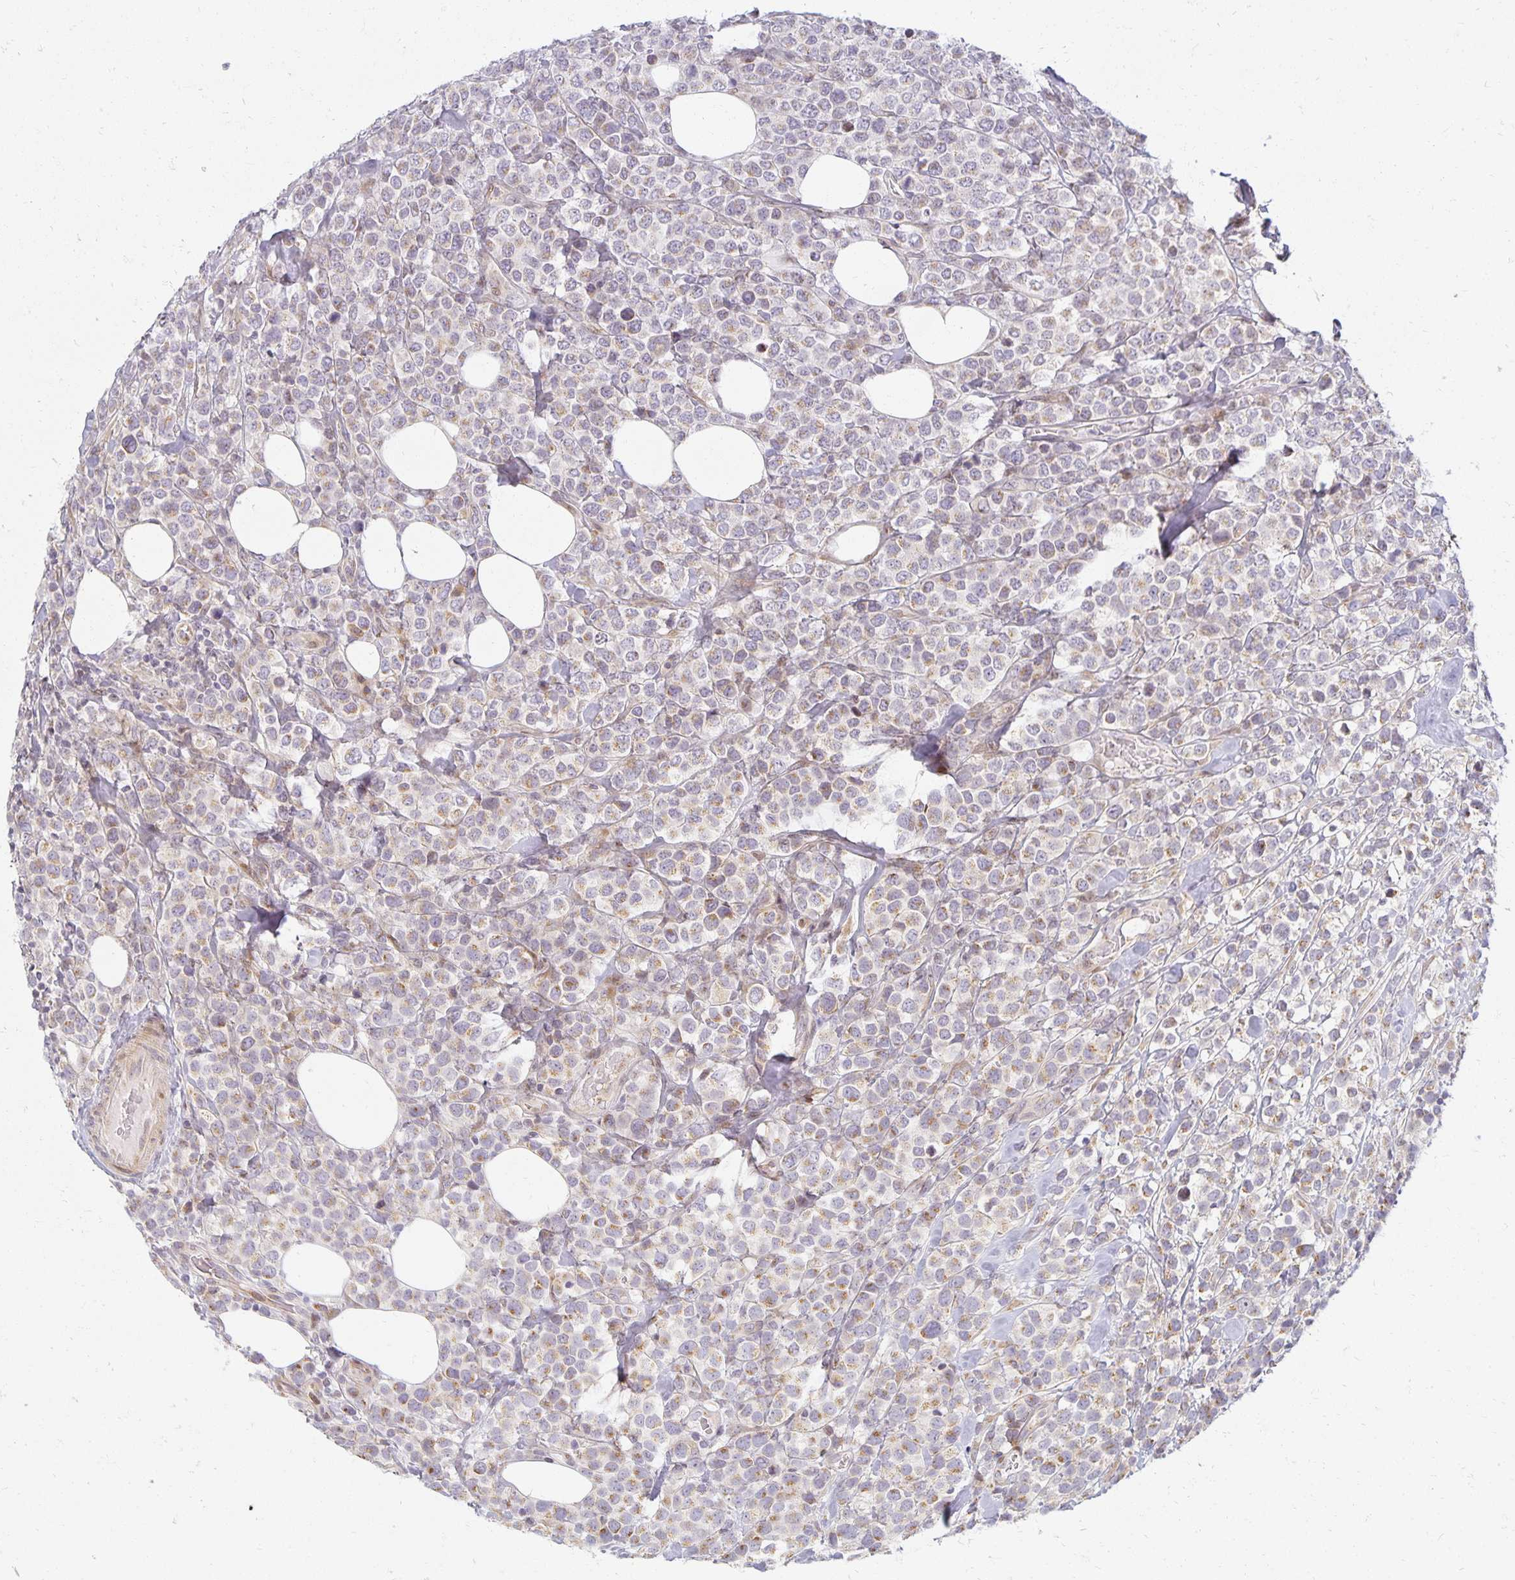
{"staining": {"intensity": "weak", "quantity": "<25%", "location": "cytoplasmic/membranous"}, "tissue": "lymphoma", "cell_type": "Tumor cells", "image_type": "cancer", "snomed": [{"axis": "morphology", "description": "Malignant lymphoma, non-Hodgkin's type, High grade"}, {"axis": "topography", "description": "Soft tissue"}], "caption": "A photomicrograph of human high-grade malignant lymphoma, non-Hodgkin's type is negative for staining in tumor cells. Brightfield microscopy of immunohistochemistry (IHC) stained with DAB (brown) and hematoxylin (blue), captured at high magnification.", "gene": "EHF", "patient": {"sex": "female", "age": 56}}